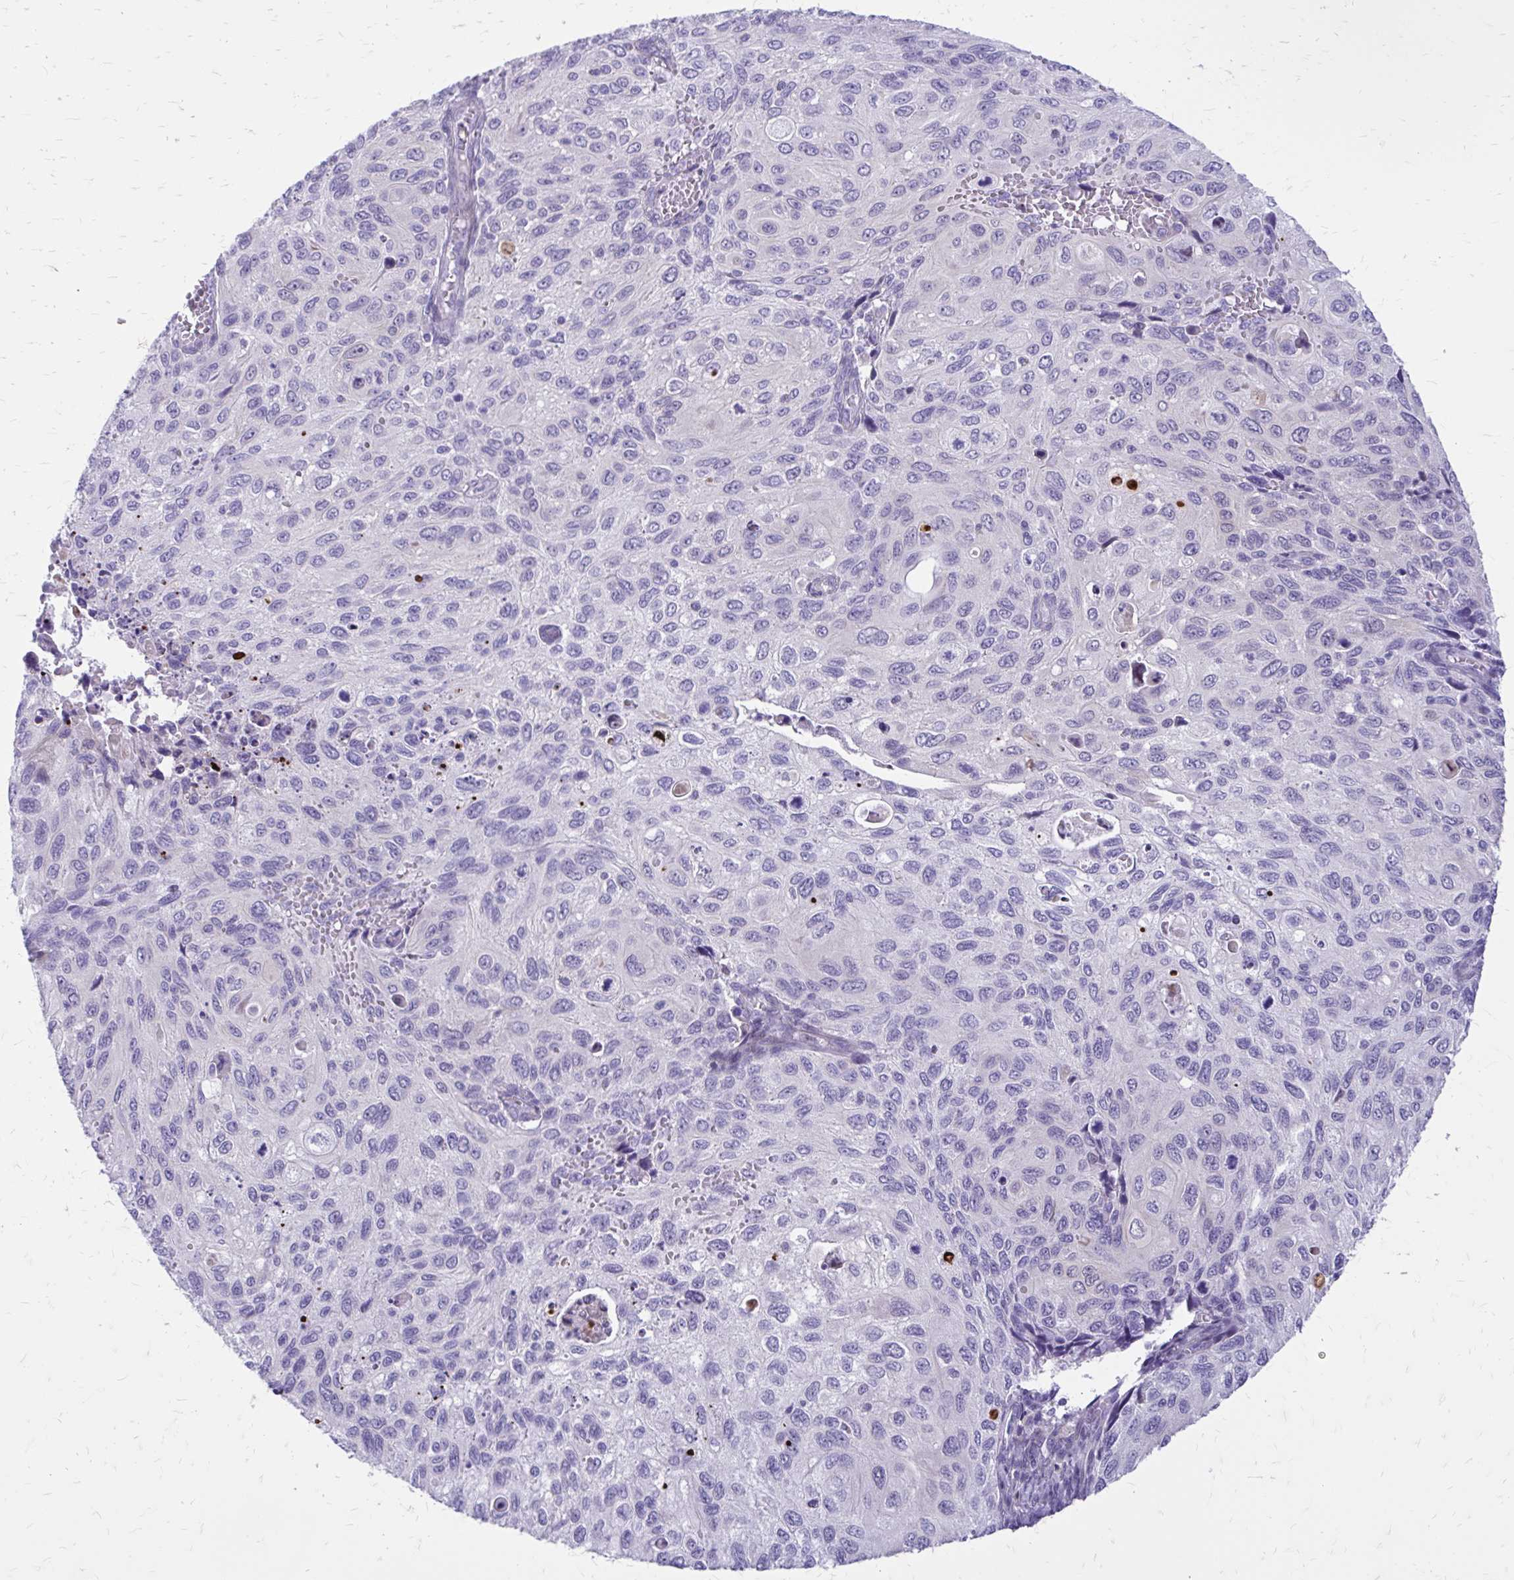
{"staining": {"intensity": "negative", "quantity": "none", "location": "none"}, "tissue": "cervical cancer", "cell_type": "Tumor cells", "image_type": "cancer", "snomed": [{"axis": "morphology", "description": "Squamous cell carcinoma, NOS"}, {"axis": "topography", "description": "Cervix"}], "caption": "Tumor cells show no significant protein expression in cervical squamous cell carcinoma.", "gene": "LCN15", "patient": {"sex": "female", "age": 70}}